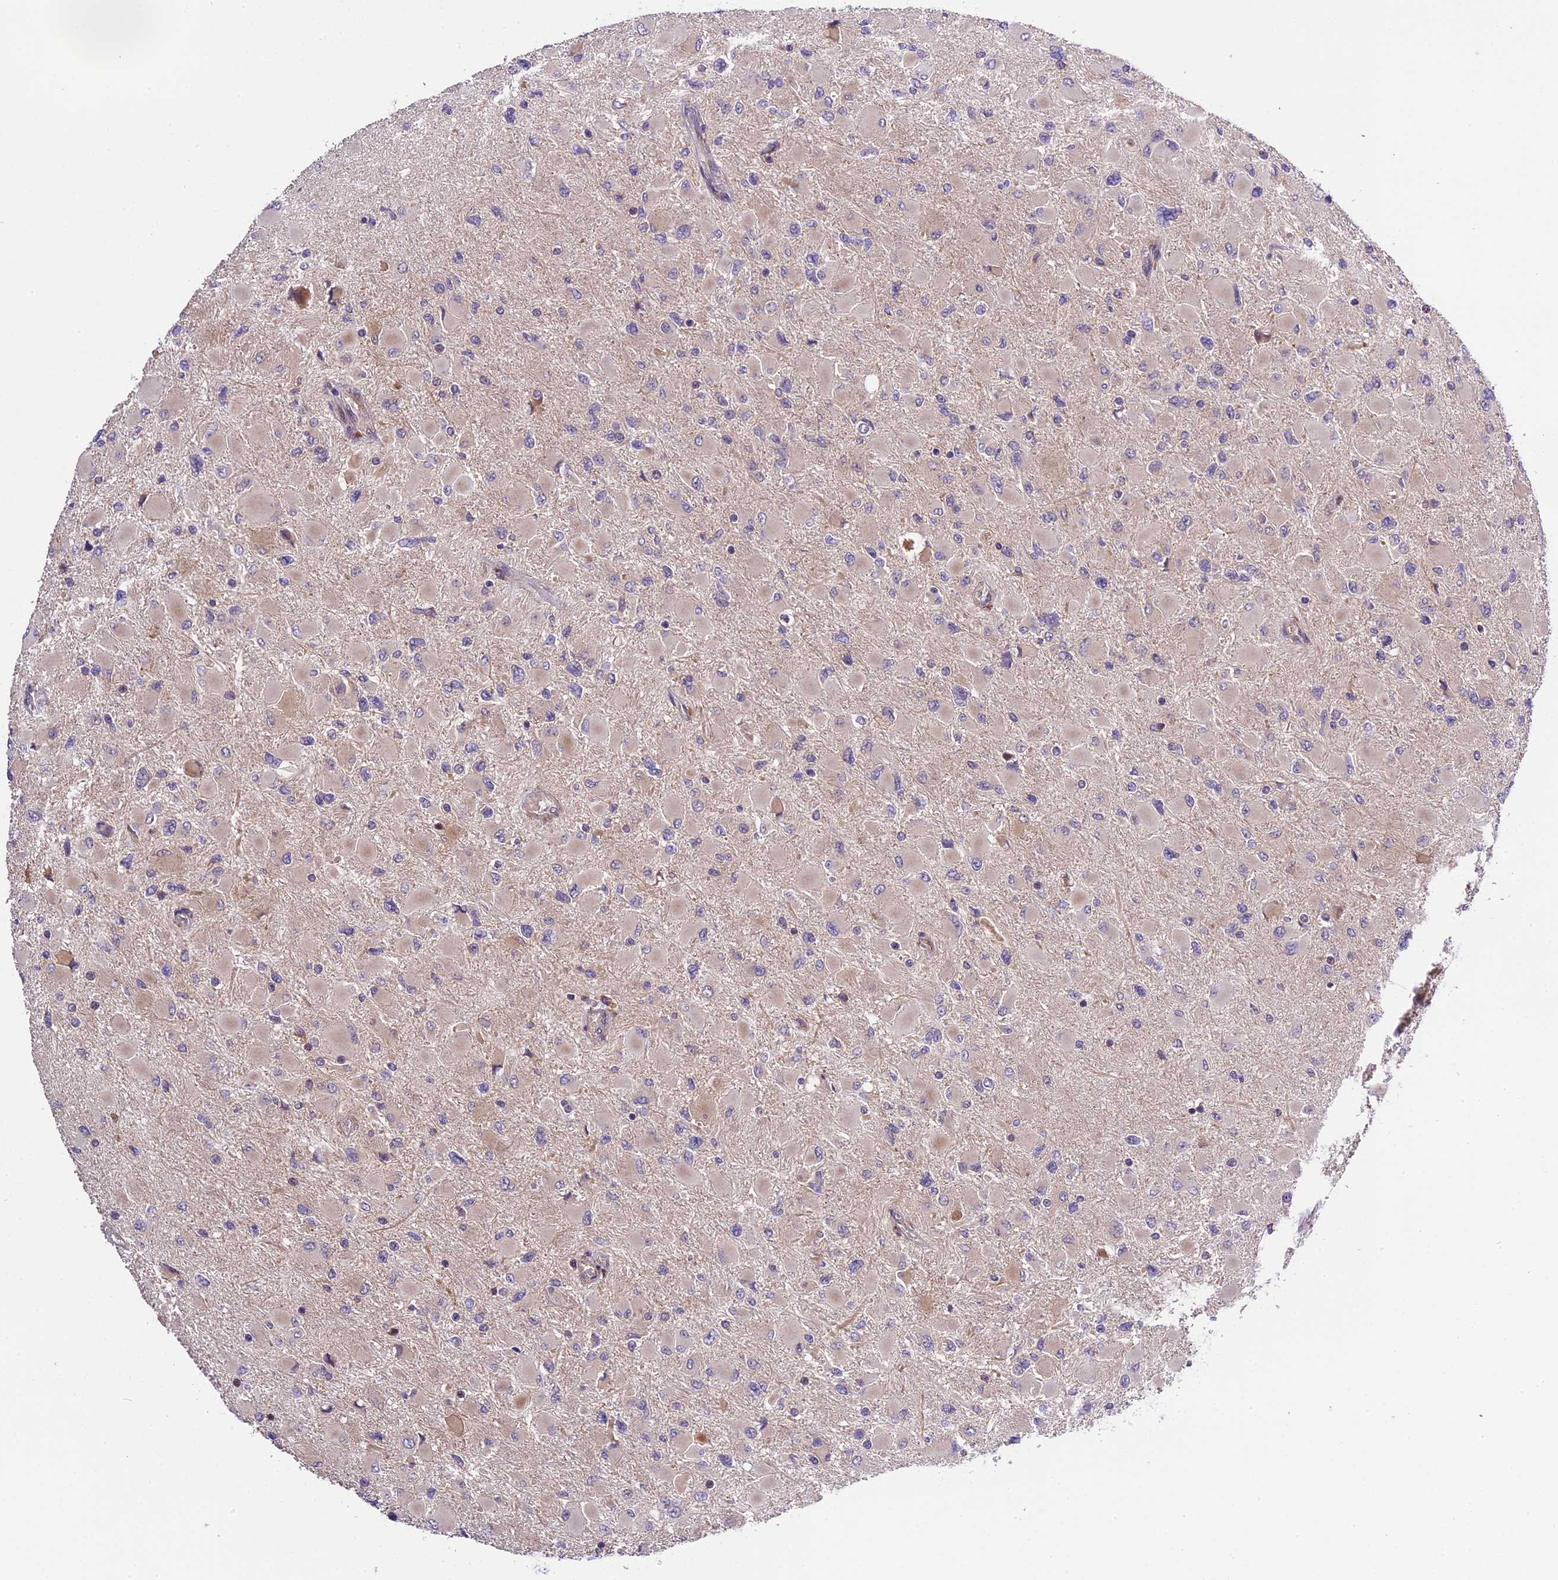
{"staining": {"intensity": "negative", "quantity": "none", "location": "none"}, "tissue": "glioma", "cell_type": "Tumor cells", "image_type": "cancer", "snomed": [{"axis": "morphology", "description": "Glioma, malignant, High grade"}, {"axis": "topography", "description": "Cerebral cortex"}], "caption": "High power microscopy micrograph of an IHC histopathology image of malignant high-grade glioma, revealing no significant positivity in tumor cells. (DAB immunohistochemistry, high magnification).", "gene": "ABCC10", "patient": {"sex": "female", "age": 36}}